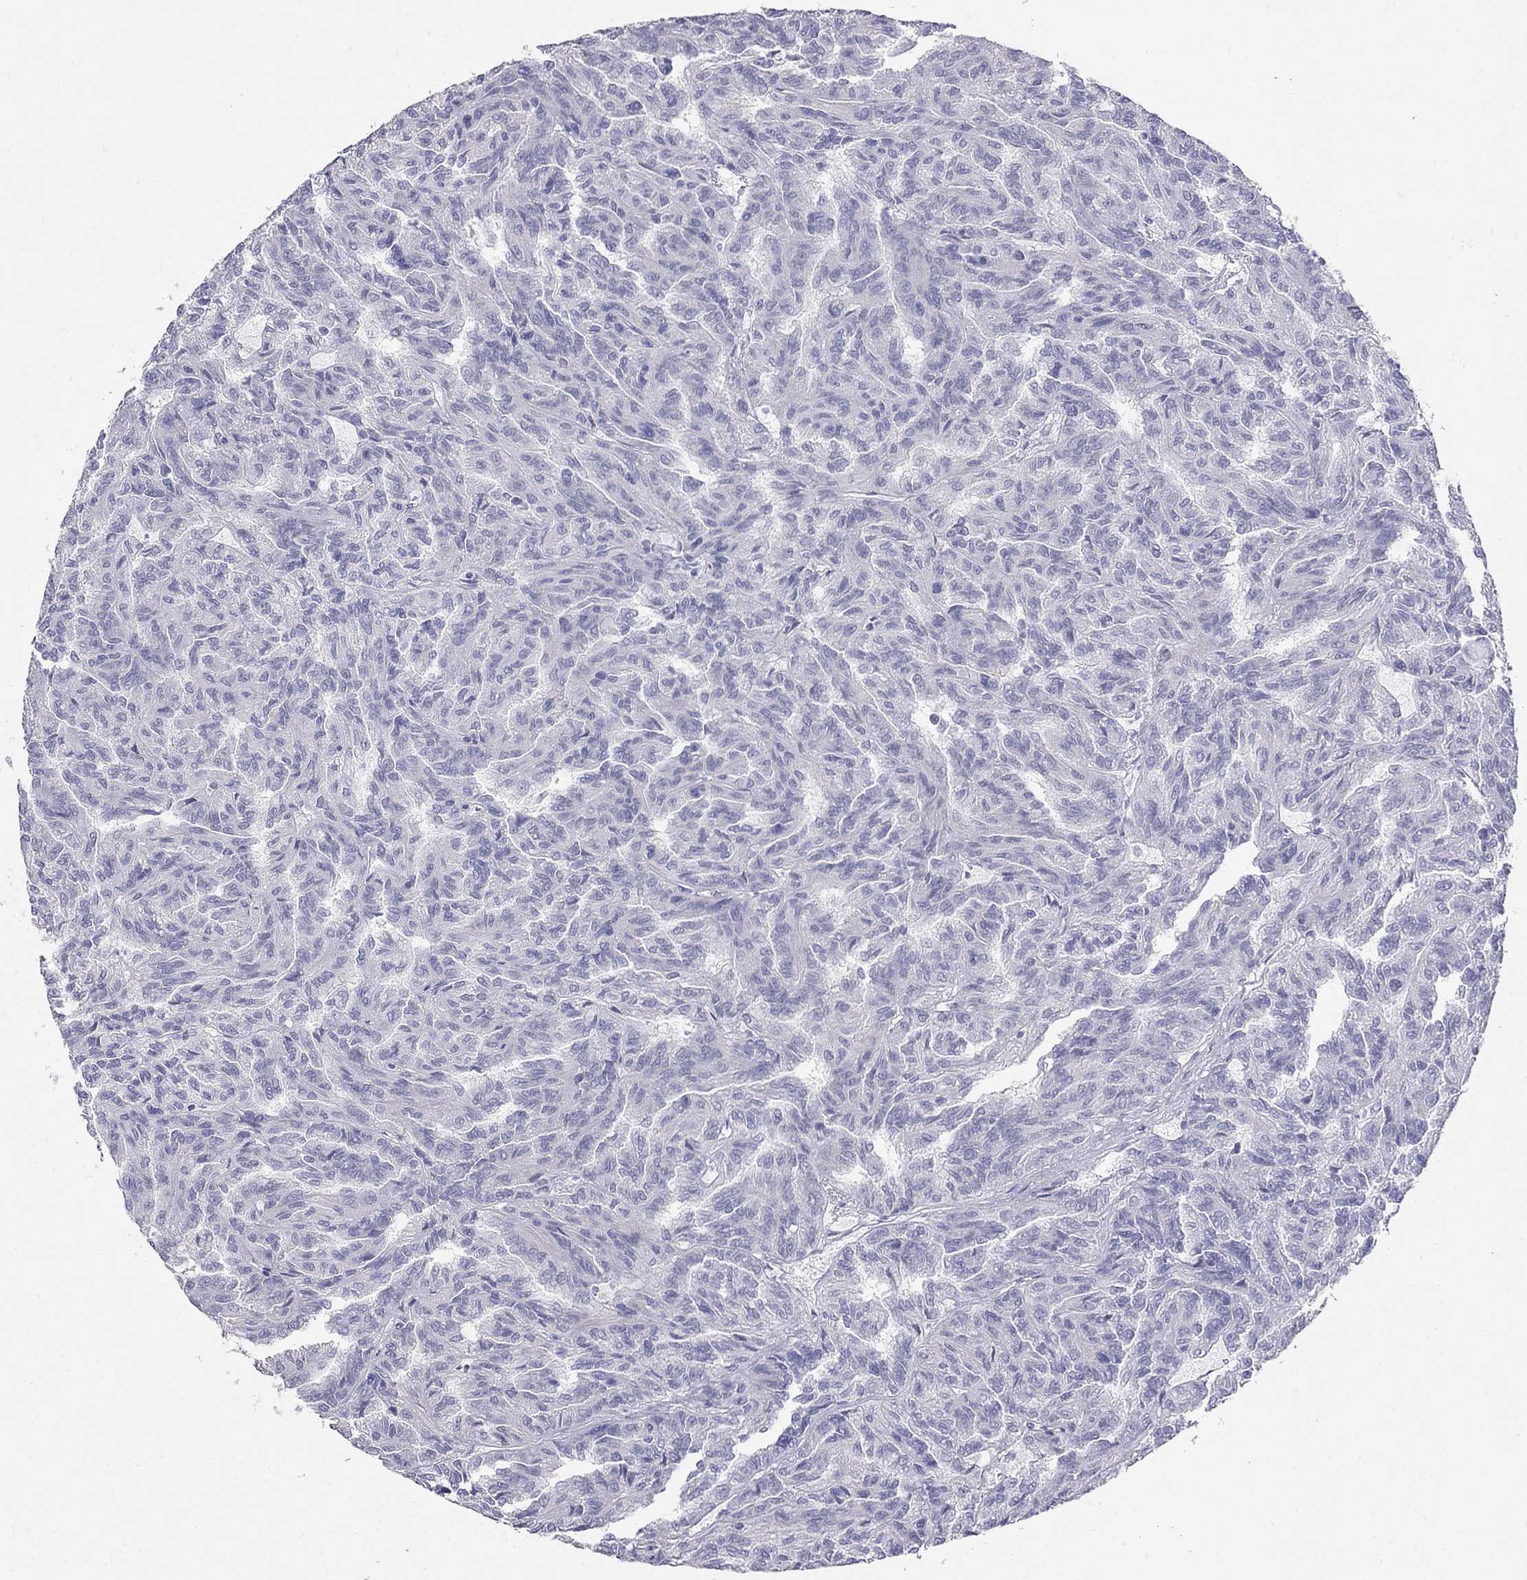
{"staining": {"intensity": "negative", "quantity": "none", "location": "none"}, "tissue": "renal cancer", "cell_type": "Tumor cells", "image_type": "cancer", "snomed": [{"axis": "morphology", "description": "Adenocarcinoma, NOS"}, {"axis": "topography", "description": "Kidney"}], "caption": "Tumor cells are negative for protein expression in human adenocarcinoma (renal). (DAB (3,3'-diaminobenzidine) immunohistochemistry (IHC) visualized using brightfield microscopy, high magnification).", "gene": "RFLNA", "patient": {"sex": "male", "age": 79}}